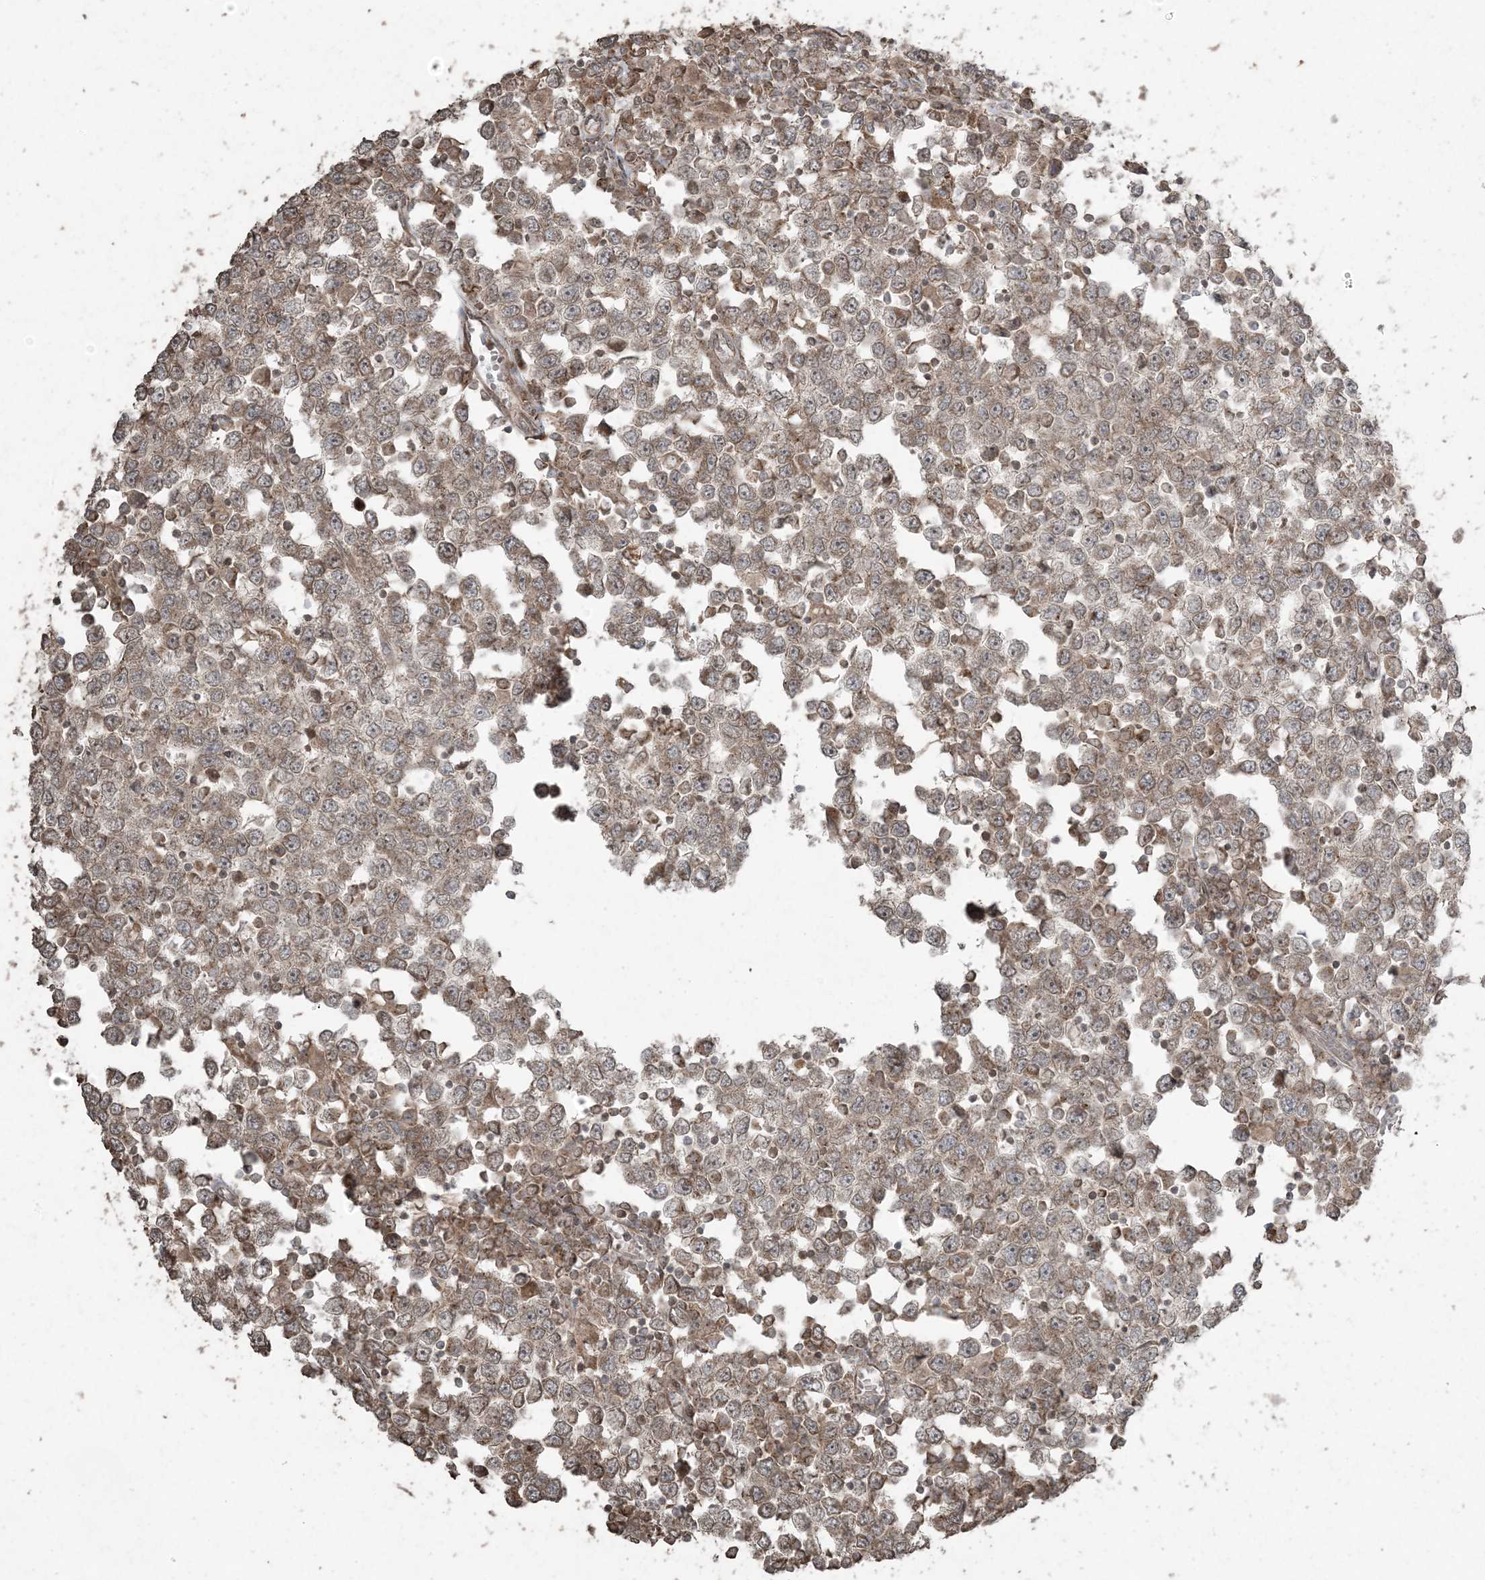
{"staining": {"intensity": "moderate", "quantity": ">75%", "location": "cytoplasmic/membranous"}, "tissue": "testis cancer", "cell_type": "Tumor cells", "image_type": "cancer", "snomed": [{"axis": "morphology", "description": "Seminoma, NOS"}, {"axis": "topography", "description": "Testis"}], "caption": "Seminoma (testis) tissue exhibits moderate cytoplasmic/membranous positivity in about >75% of tumor cells, visualized by immunohistochemistry. The protein of interest is shown in brown color, while the nuclei are stained blue.", "gene": "DDX19B", "patient": {"sex": "male", "age": 65}}